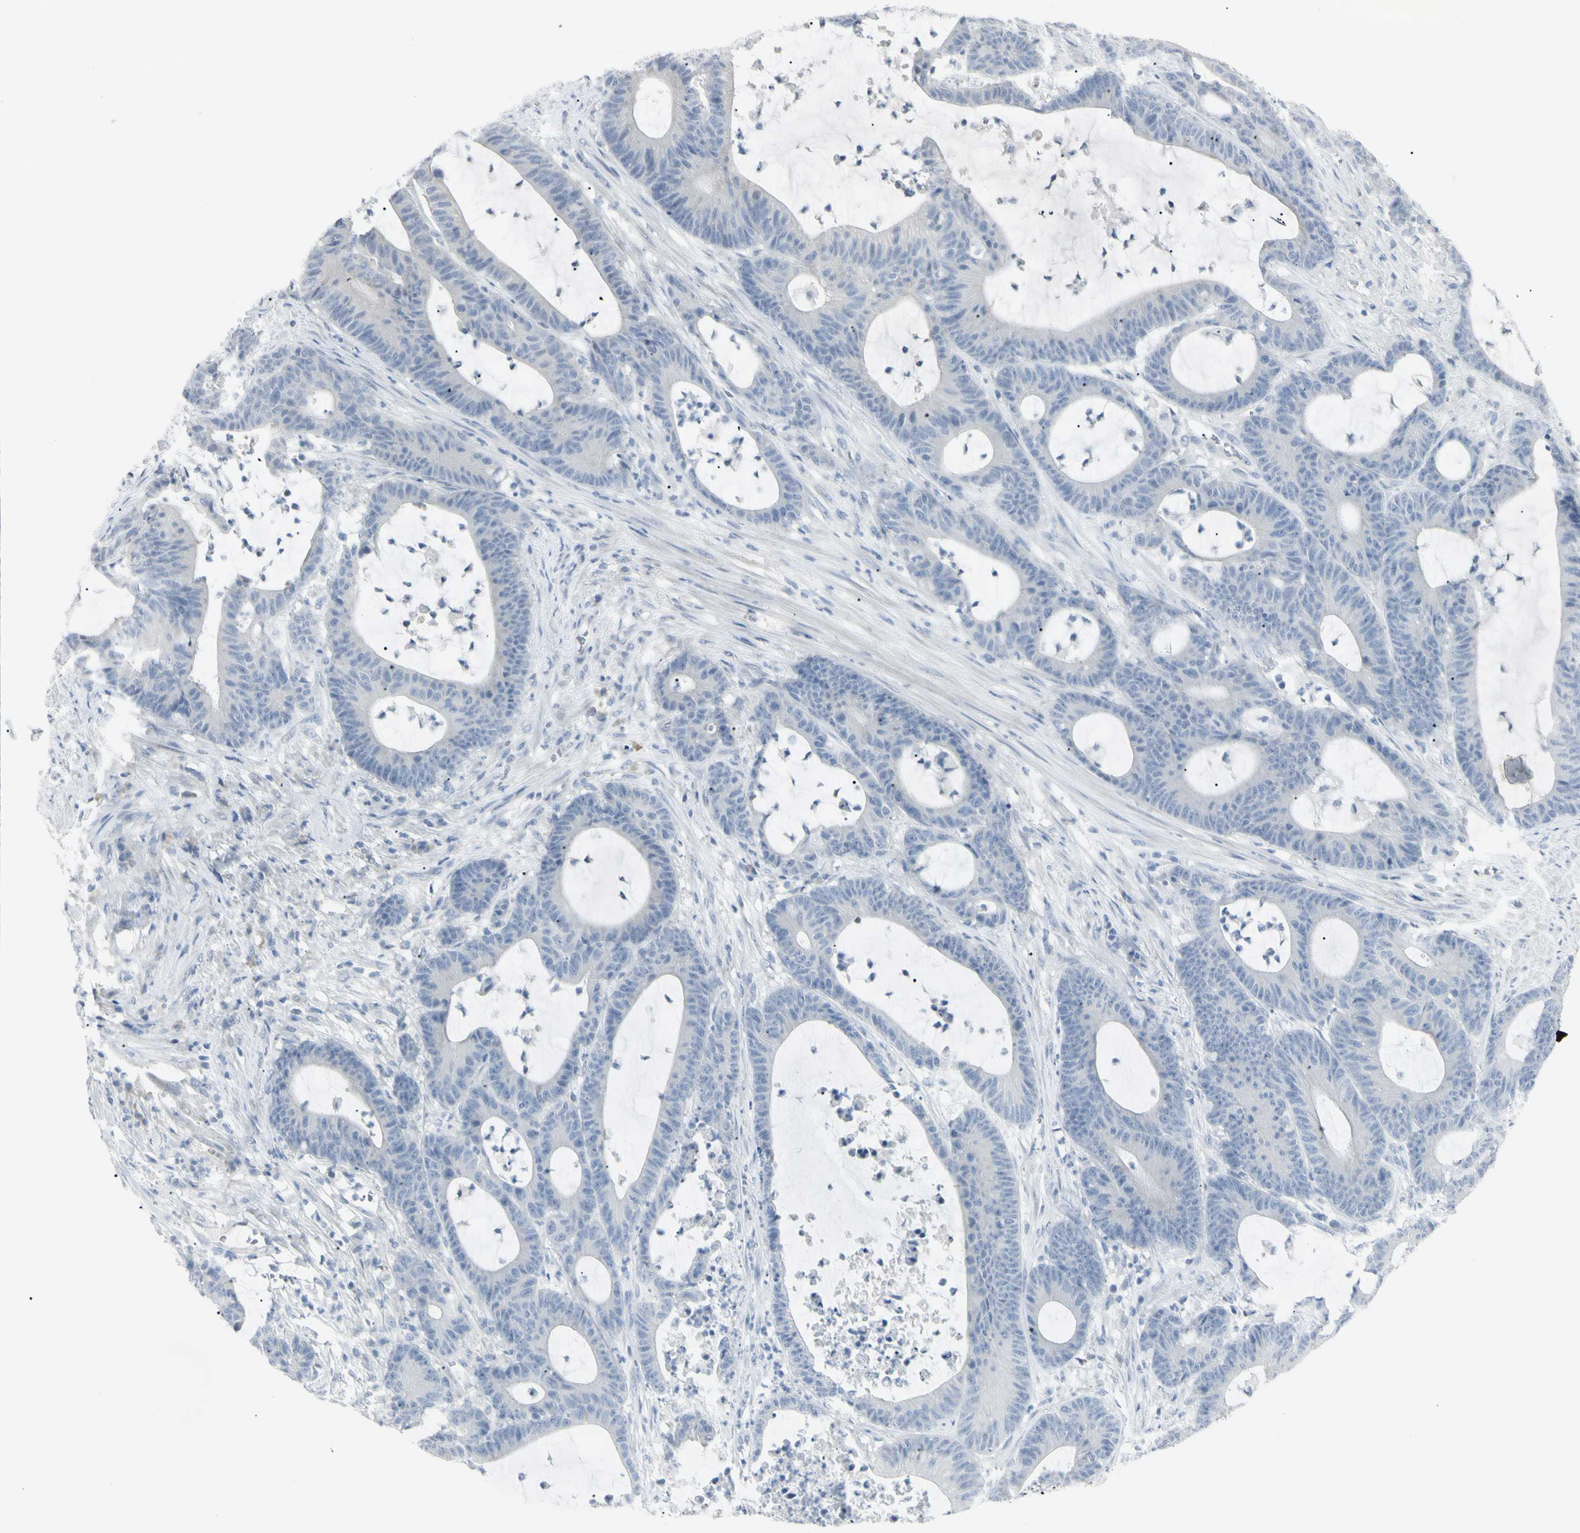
{"staining": {"intensity": "negative", "quantity": "none", "location": "none"}, "tissue": "colorectal cancer", "cell_type": "Tumor cells", "image_type": "cancer", "snomed": [{"axis": "morphology", "description": "Adenocarcinoma, NOS"}, {"axis": "topography", "description": "Colon"}], "caption": "Tumor cells are negative for brown protein staining in colorectal cancer.", "gene": "PIP", "patient": {"sex": "female", "age": 84}}